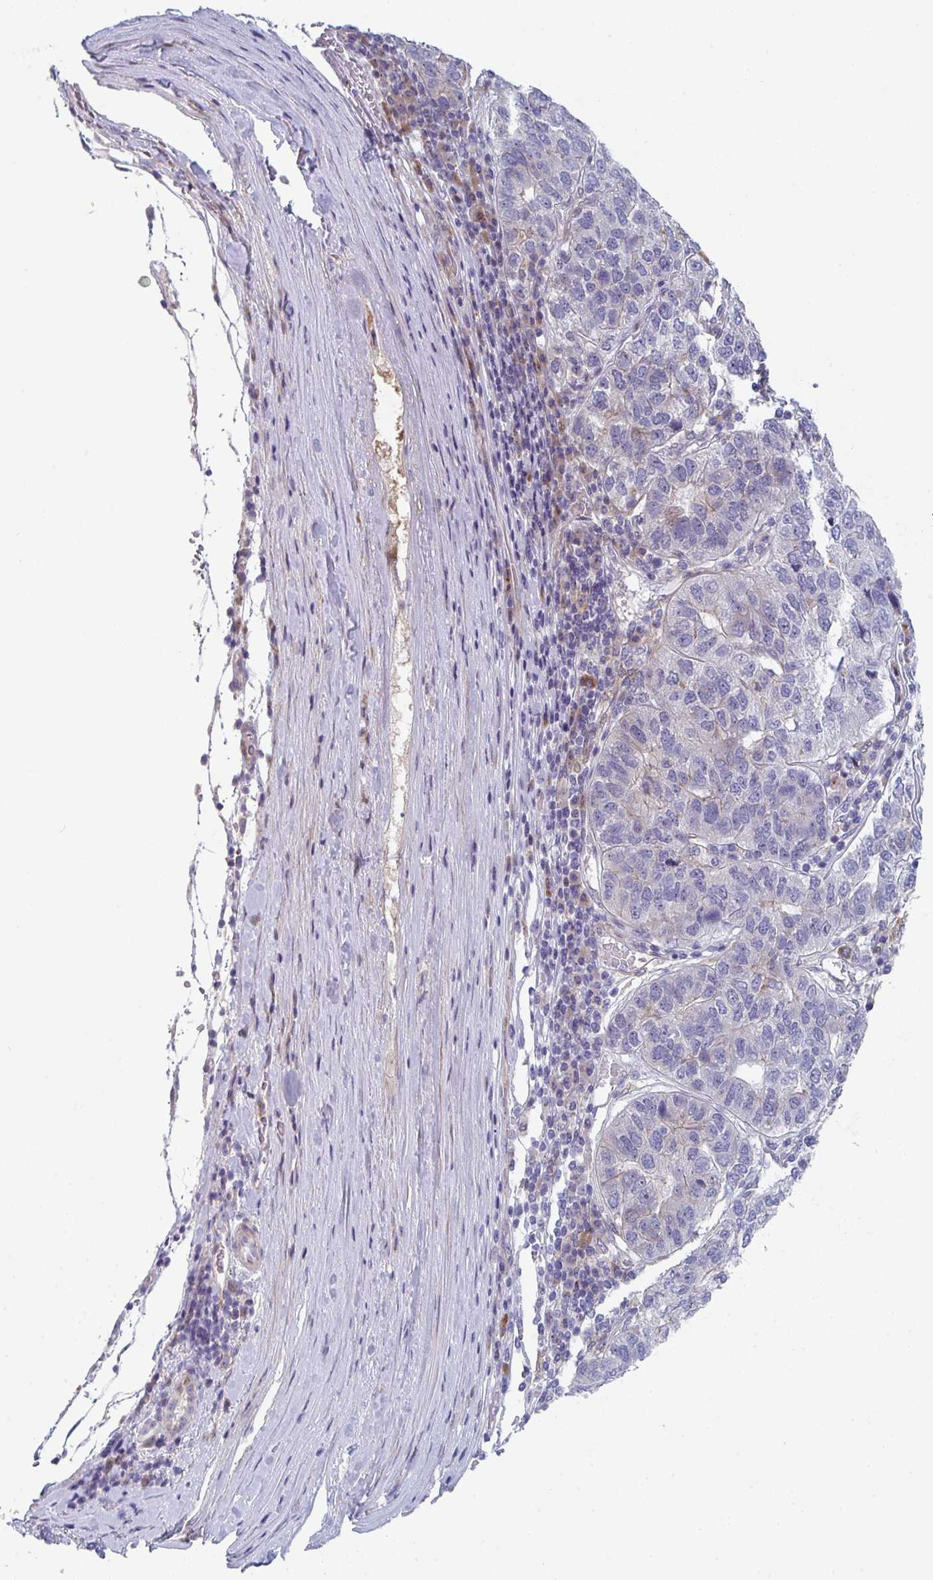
{"staining": {"intensity": "negative", "quantity": "none", "location": "none"}, "tissue": "pancreatic cancer", "cell_type": "Tumor cells", "image_type": "cancer", "snomed": [{"axis": "morphology", "description": "Adenocarcinoma, NOS"}, {"axis": "topography", "description": "Pancreas"}], "caption": "Image shows no significant protein positivity in tumor cells of adenocarcinoma (pancreatic).", "gene": "KLHL33", "patient": {"sex": "female", "age": 61}}